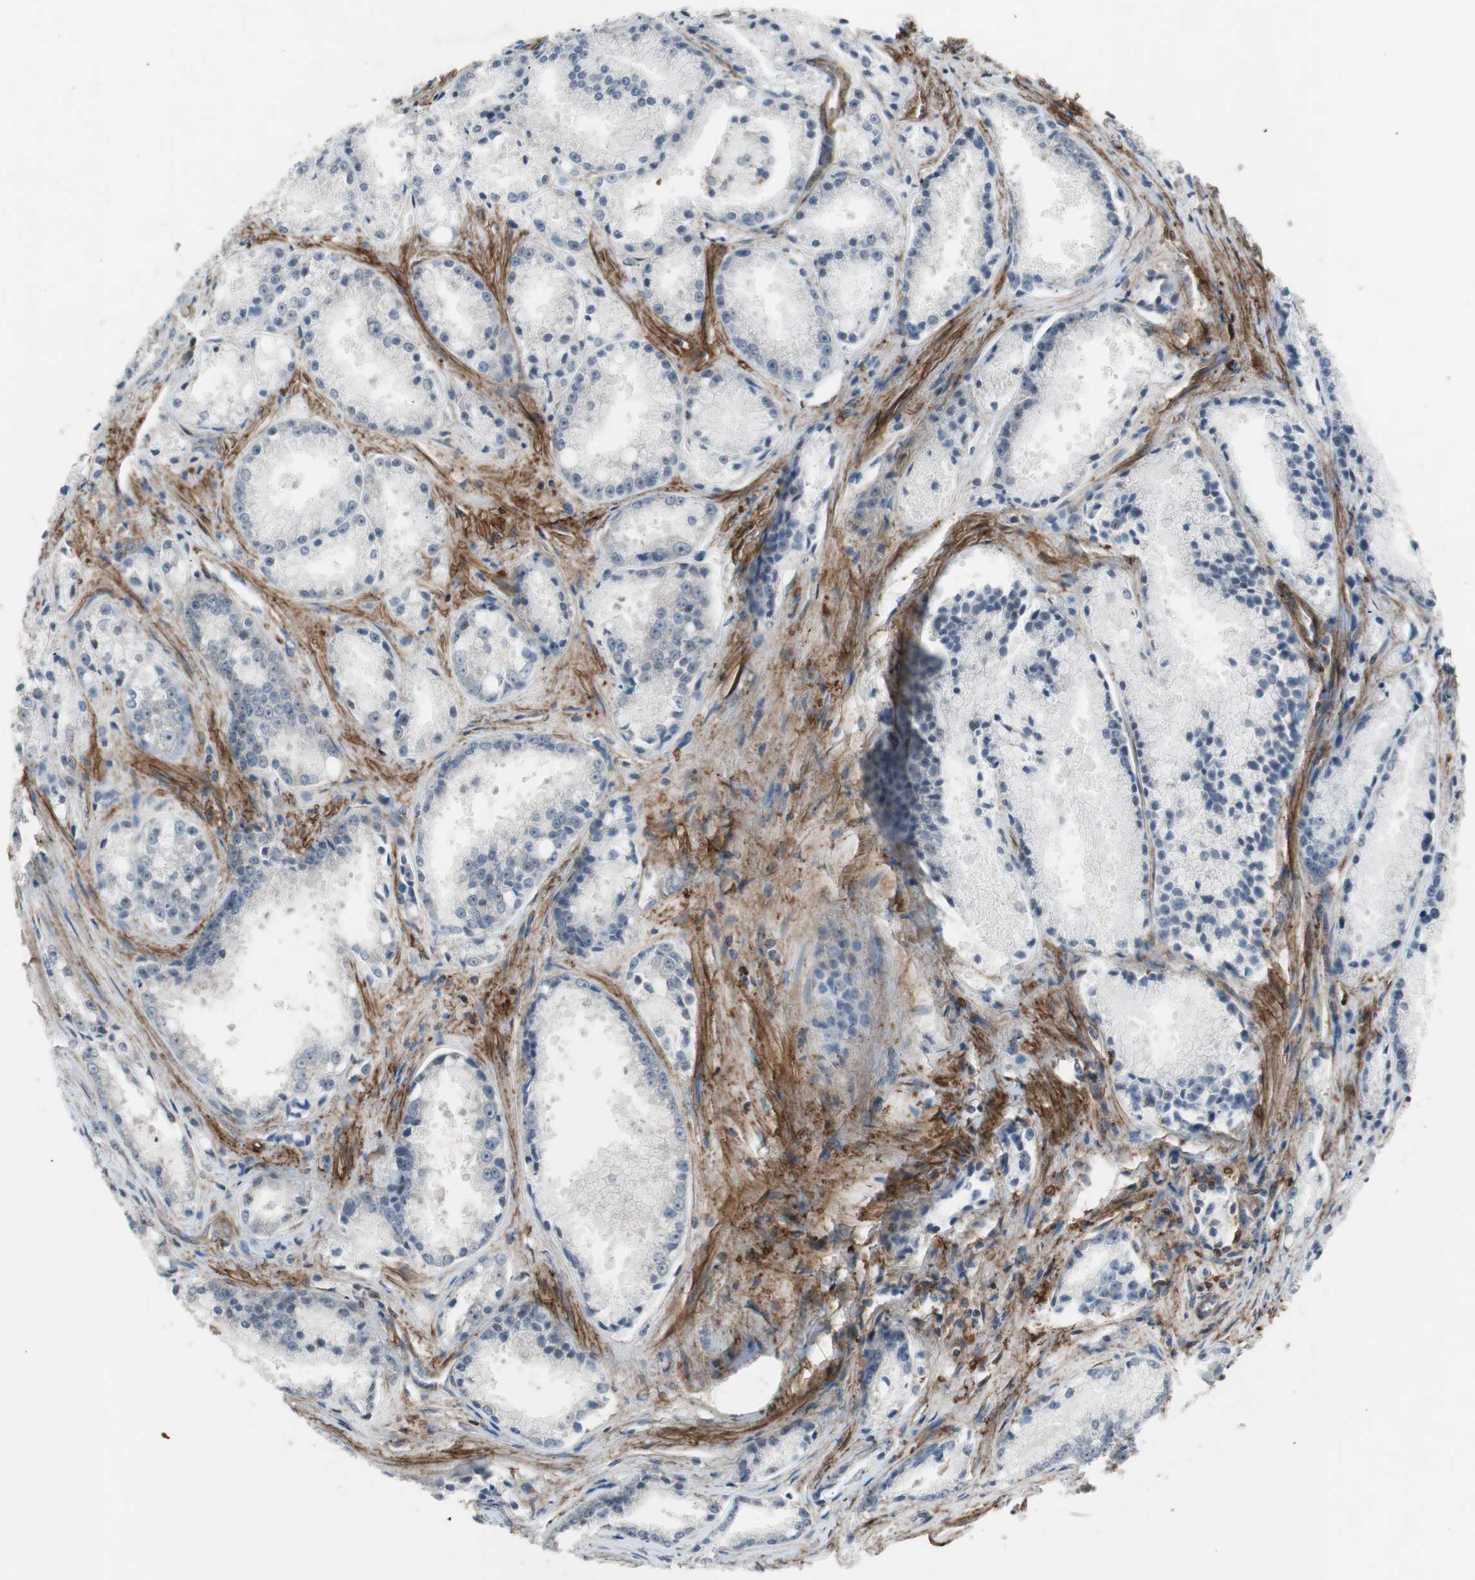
{"staining": {"intensity": "negative", "quantity": "none", "location": "none"}, "tissue": "prostate cancer", "cell_type": "Tumor cells", "image_type": "cancer", "snomed": [{"axis": "morphology", "description": "Adenocarcinoma, Low grade"}, {"axis": "topography", "description": "Prostate"}], "caption": "Prostate cancer stained for a protein using immunohistochemistry (IHC) demonstrates no positivity tumor cells.", "gene": "GRHL1", "patient": {"sex": "male", "age": 64}}